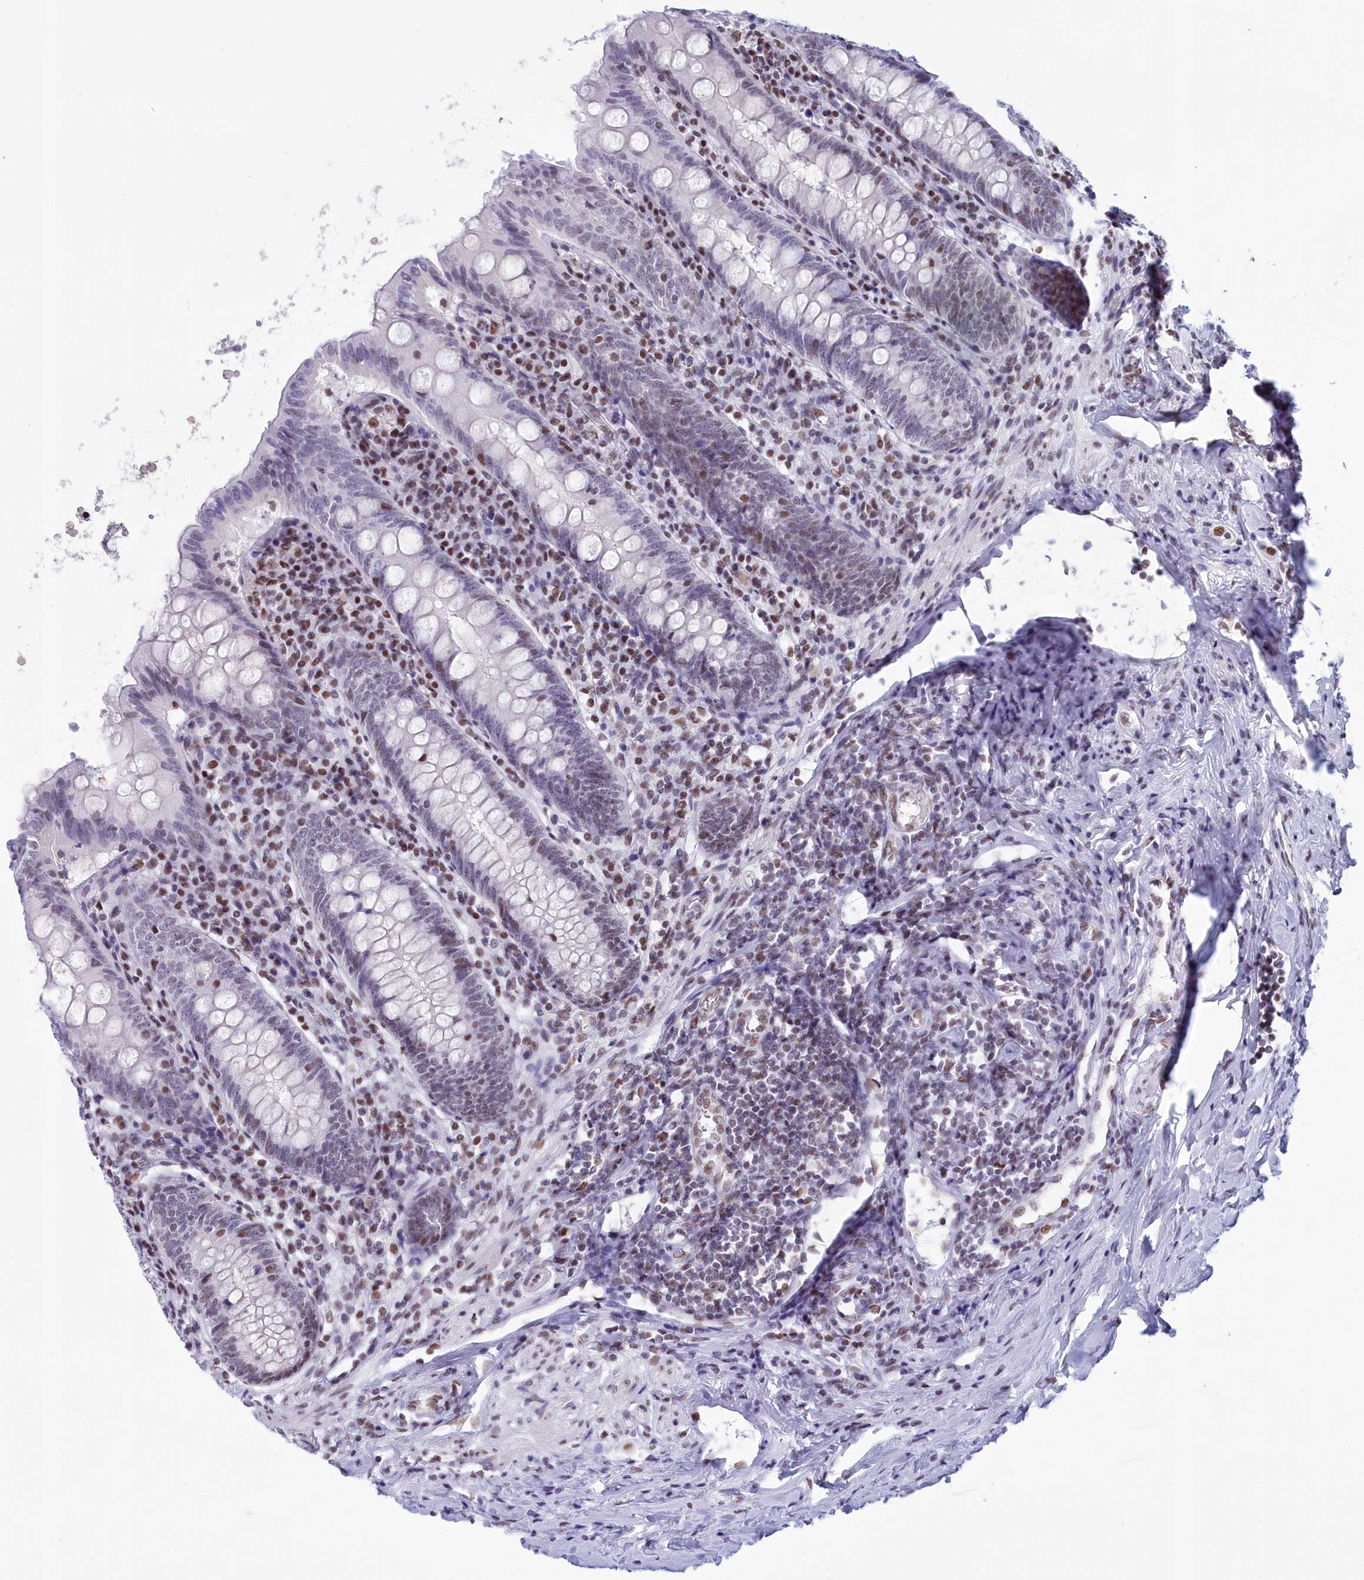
{"staining": {"intensity": "weak", "quantity": "25%-75%", "location": "nuclear"}, "tissue": "appendix", "cell_type": "Glandular cells", "image_type": "normal", "snomed": [{"axis": "morphology", "description": "Normal tissue, NOS"}, {"axis": "topography", "description": "Appendix"}], "caption": "The histopathology image reveals immunohistochemical staining of unremarkable appendix. There is weak nuclear positivity is present in approximately 25%-75% of glandular cells.", "gene": "CDC26", "patient": {"sex": "female", "age": 54}}